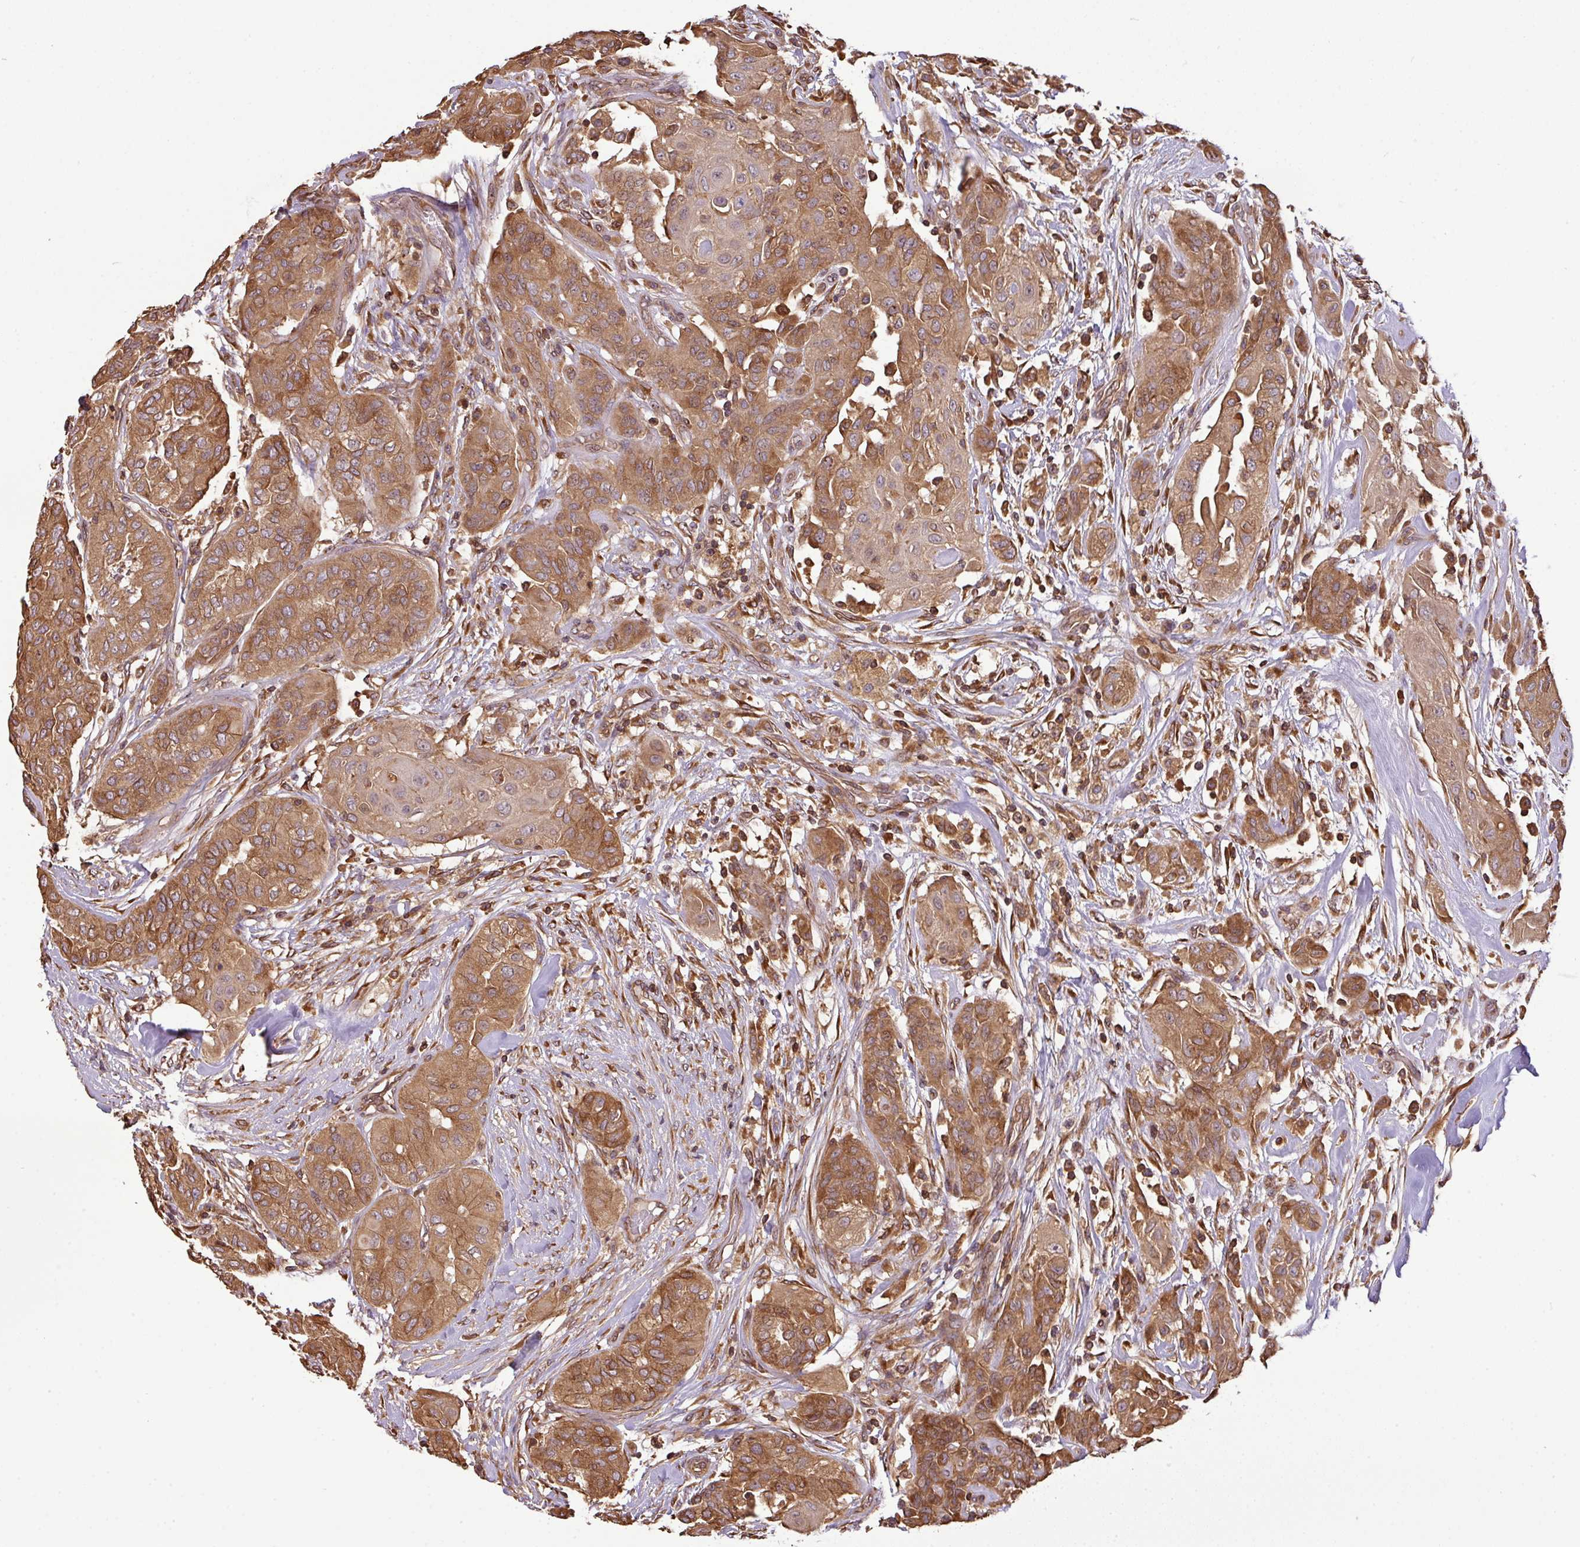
{"staining": {"intensity": "moderate", "quantity": ">75%", "location": "cytoplasmic/membranous,nuclear"}, "tissue": "thyroid cancer", "cell_type": "Tumor cells", "image_type": "cancer", "snomed": [{"axis": "morphology", "description": "Papillary adenocarcinoma, NOS"}, {"axis": "topography", "description": "Thyroid gland"}], "caption": "Protein staining of thyroid cancer (papillary adenocarcinoma) tissue displays moderate cytoplasmic/membranous and nuclear positivity in about >75% of tumor cells.", "gene": "VENTX", "patient": {"sex": "female", "age": 59}}